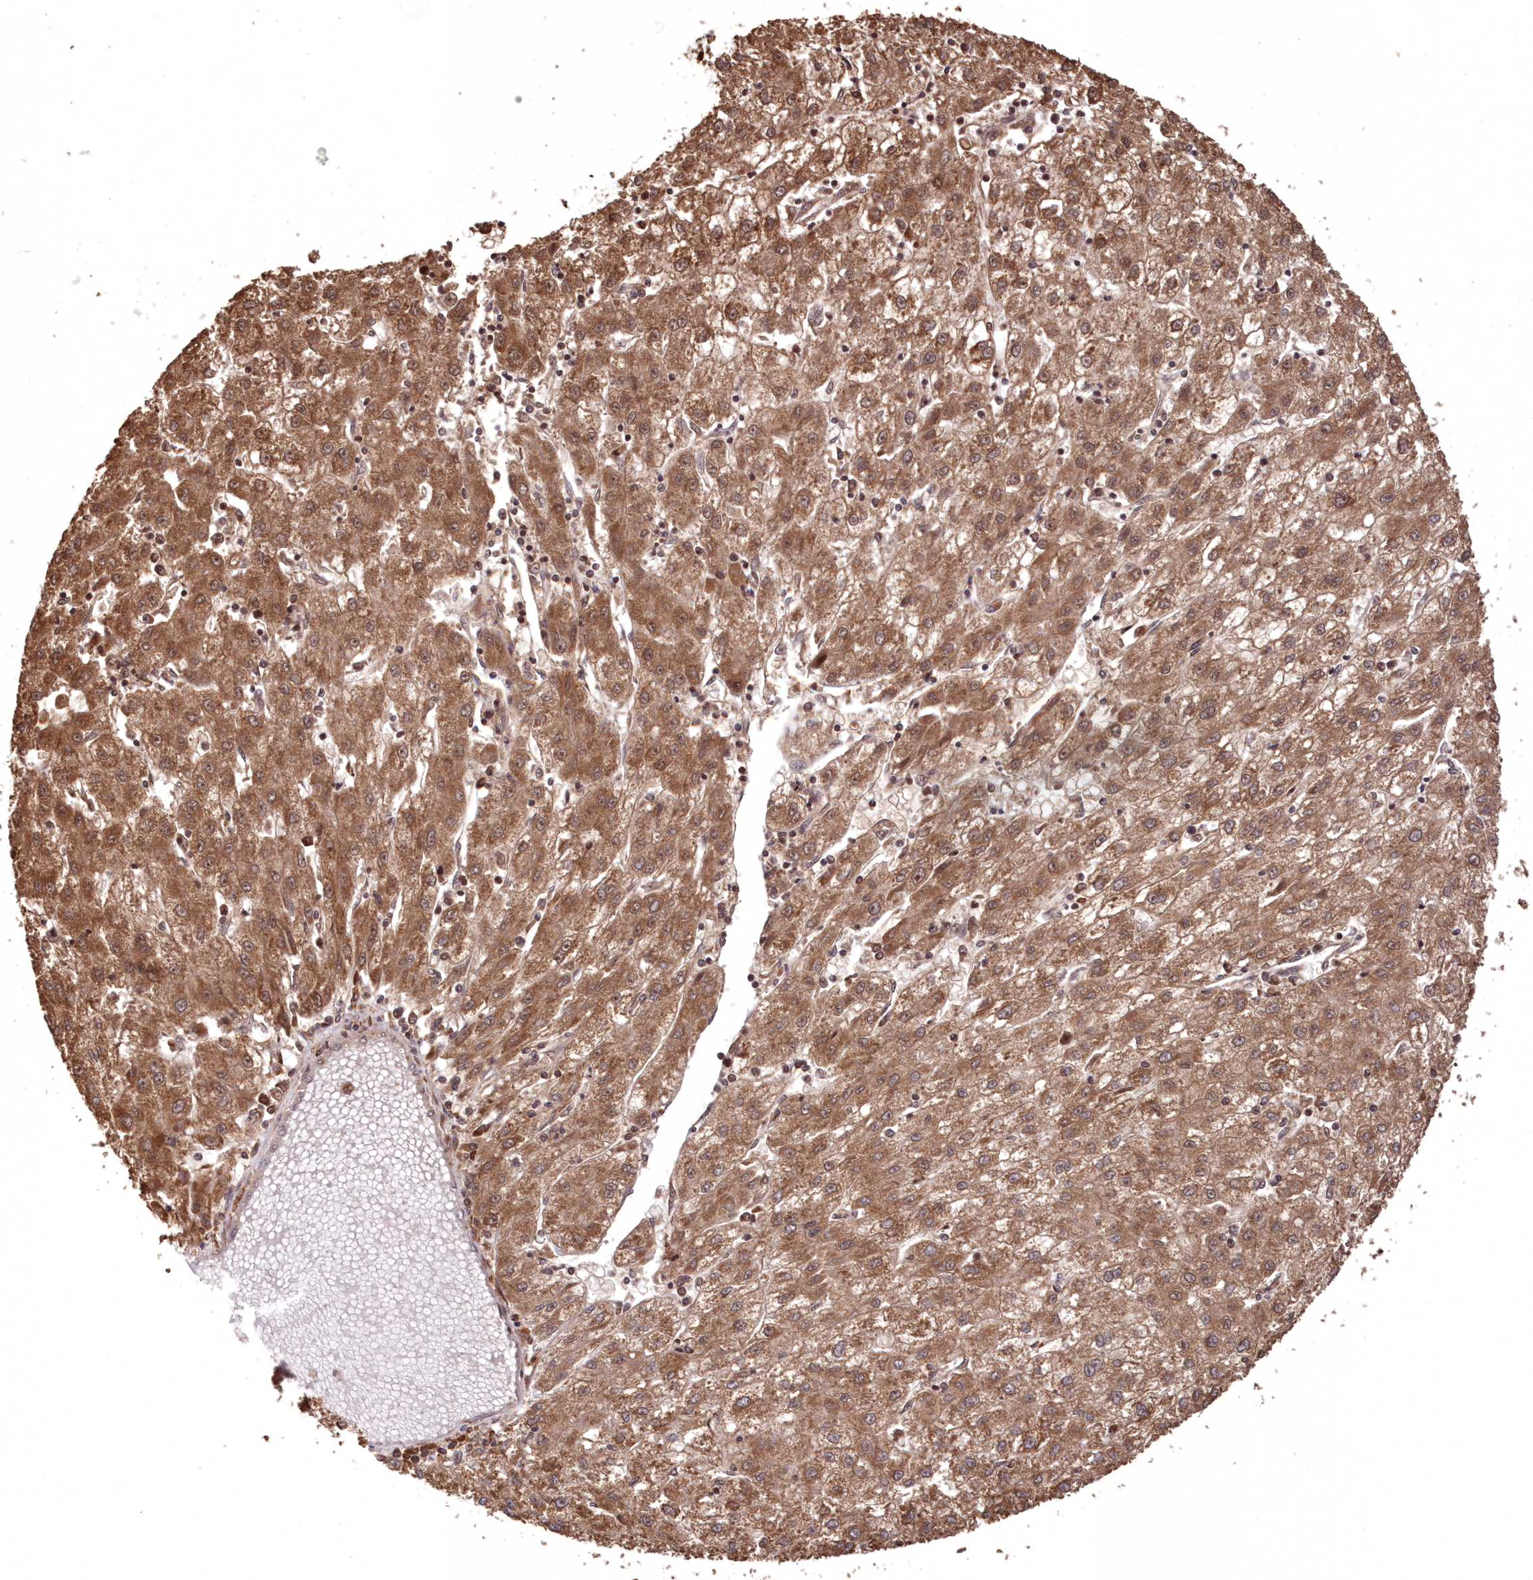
{"staining": {"intensity": "strong", "quantity": ">75%", "location": "cytoplasmic/membranous"}, "tissue": "liver cancer", "cell_type": "Tumor cells", "image_type": "cancer", "snomed": [{"axis": "morphology", "description": "Carcinoma, Hepatocellular, NOS"}, {"axis": "topography", "description": "Liver"}], "caption": "Protein staining reveals strong cytoplasmic/membranous positivity in about >75% of tumor cells in liver cancer (hepatocellular carcinoma).", "gene": "PCBP1", "patient": {"sex": "male", "age": 72}}